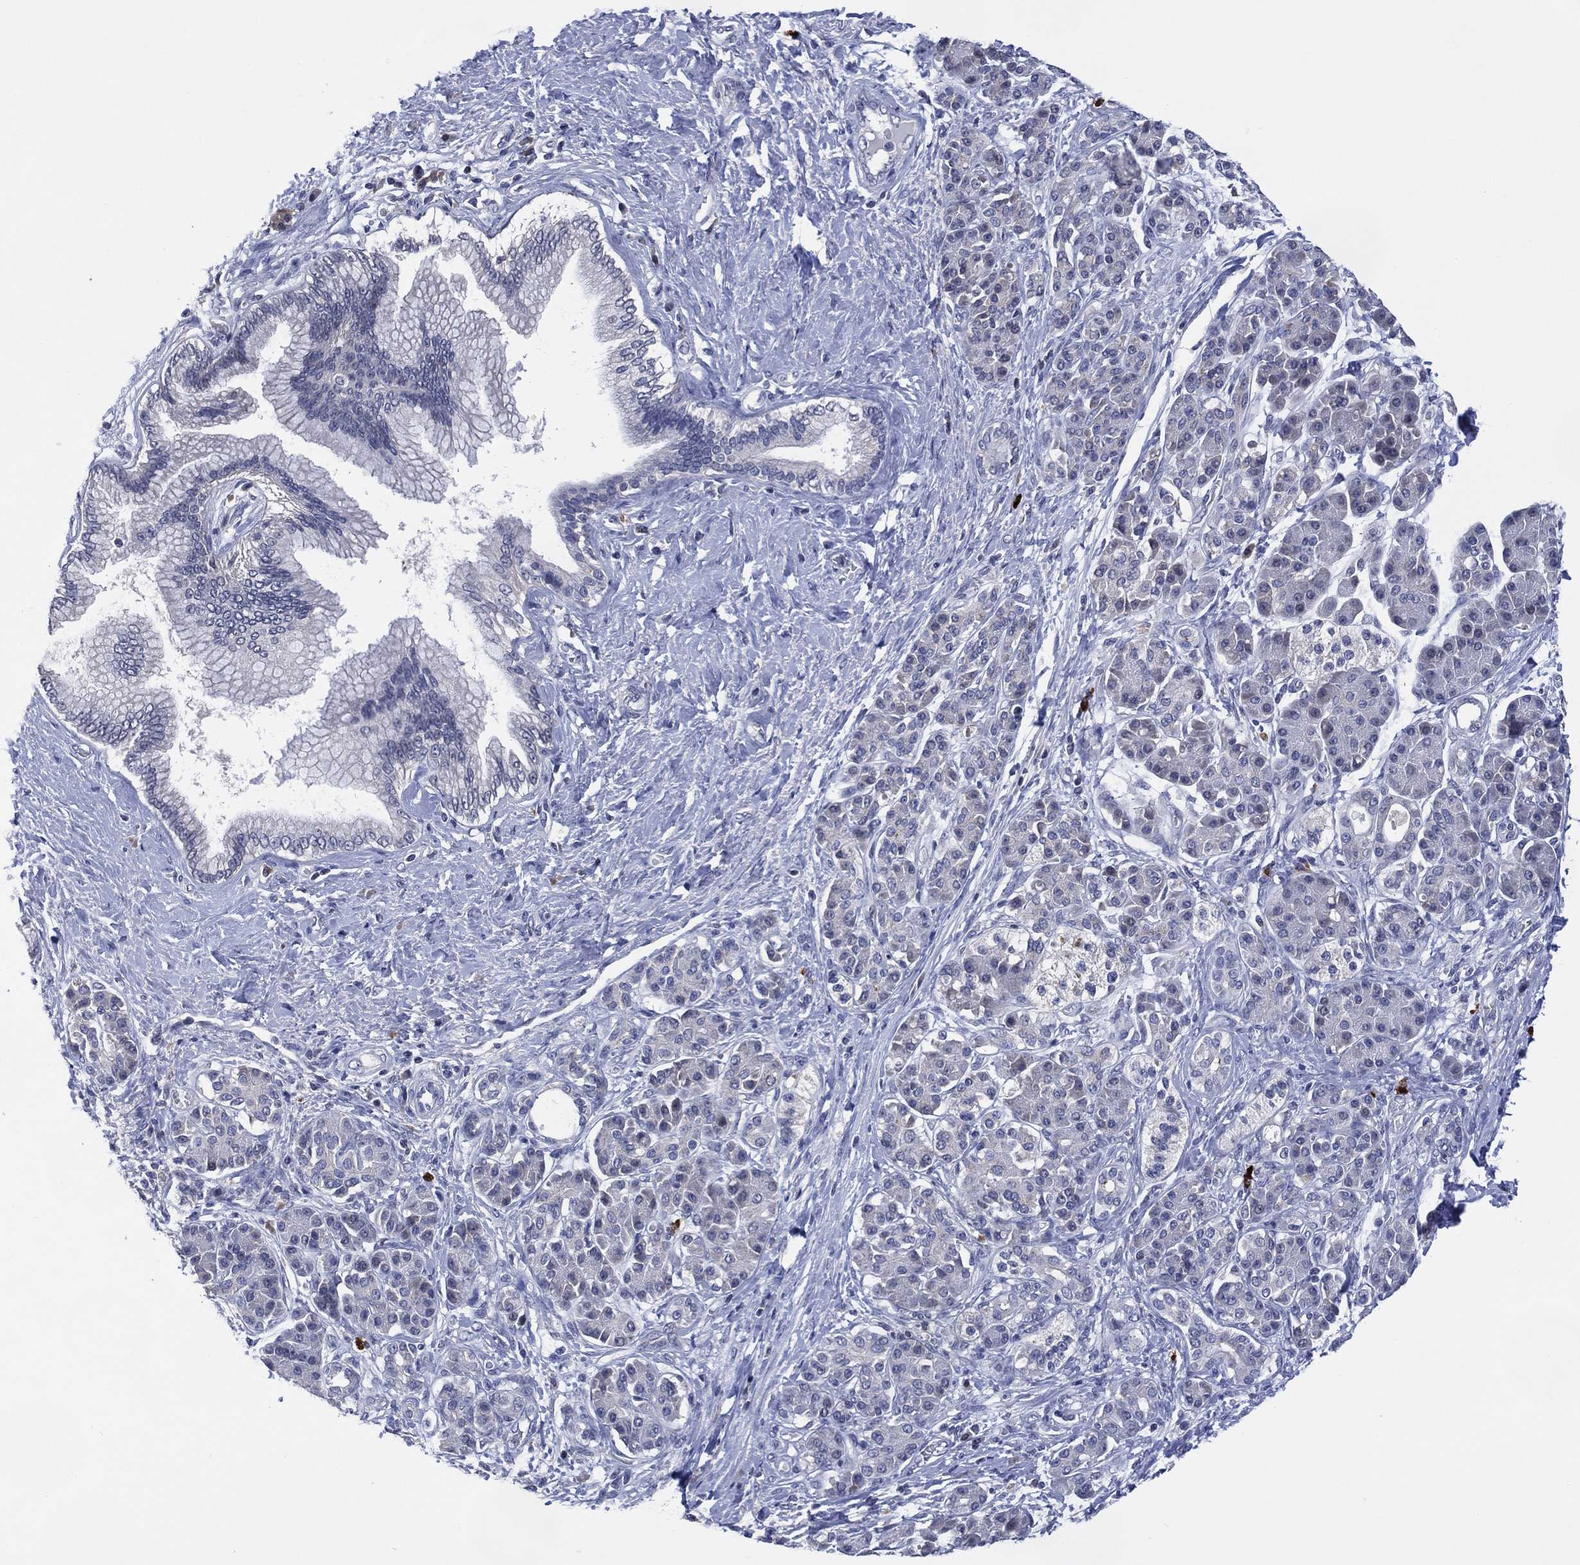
{"staining": {"intensity": "negative", "quantity": "none", "location": "none"}, "tissue": "pancreatic cancer", "cell_type": "Tumor cells", "image_type": "cancer", "snomed": [{"axis": "morphology", "description": "Adenocarcinoma, NOS"}, {"axis": "topography", "description": "Pancreas"}], "caption": "DAB (3,3'-diaminobenzidine) immunohistochemical staining of human adenocarcinoma (pancreatic) shows no significant positivity in tumor cells.", "gene": "USP26", "patient": {"sex": "female", "age": 73}}